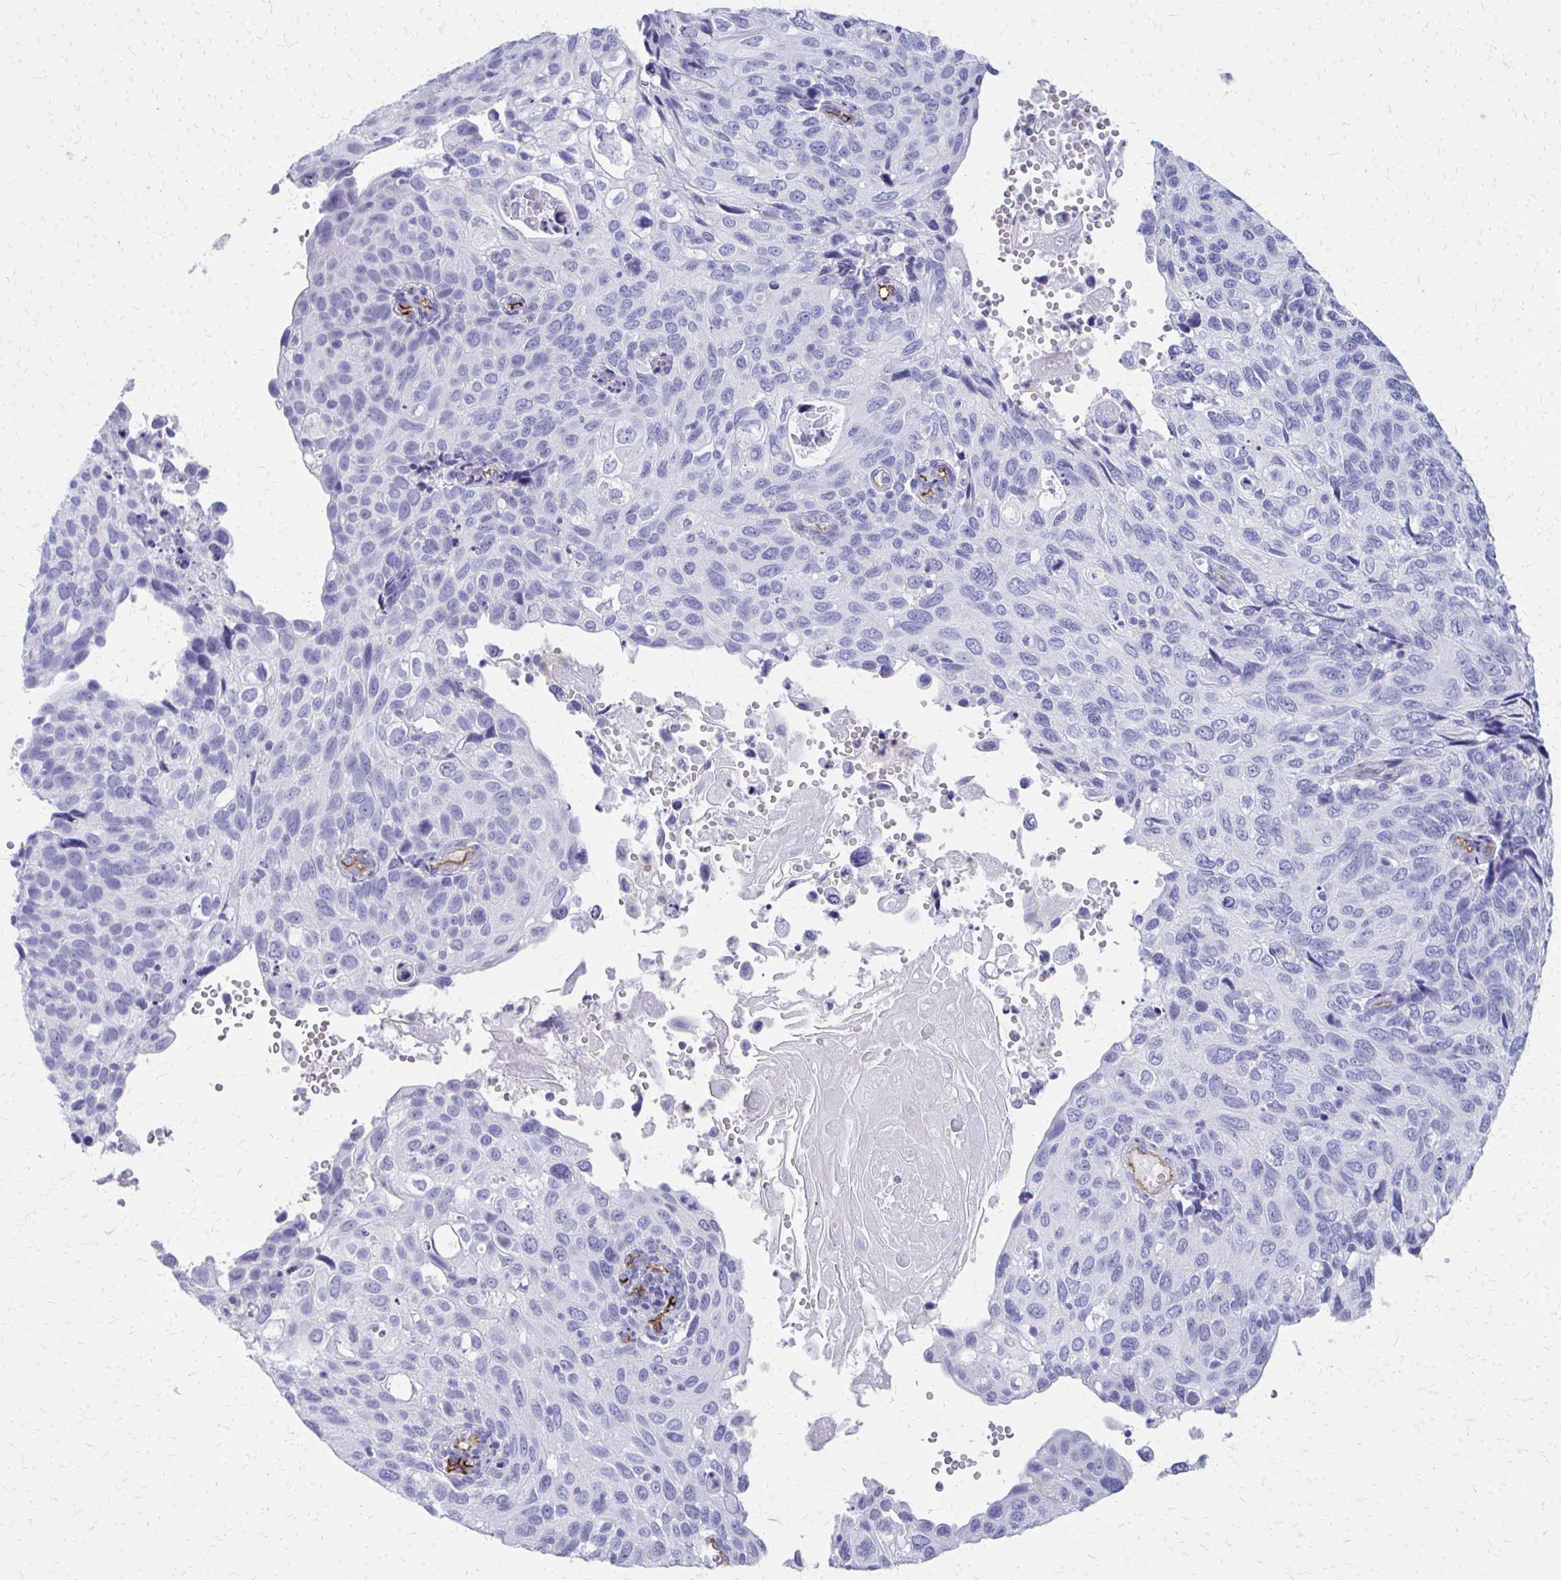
{"staining": {"intensity": "negative", "quantity": "none", "location": "none"}, "tissue": "cervical cancer", "cell_type": "Tumor cells", "image_type": "cancer", "snomed": [{"axis": "morphology", "description": "Squamous cell carcinoma, NOS"}, {"axis": "topography", "description": "Cervix"}], "caption": "This is a photomicrograph of immunohistochemistry (IHC) staining of cervical cancer (squamous cell carcinoma), which shows no staining in tumor cells.", "gene": "TPSG1", "patient": {"sex": "female", "age": 70}}